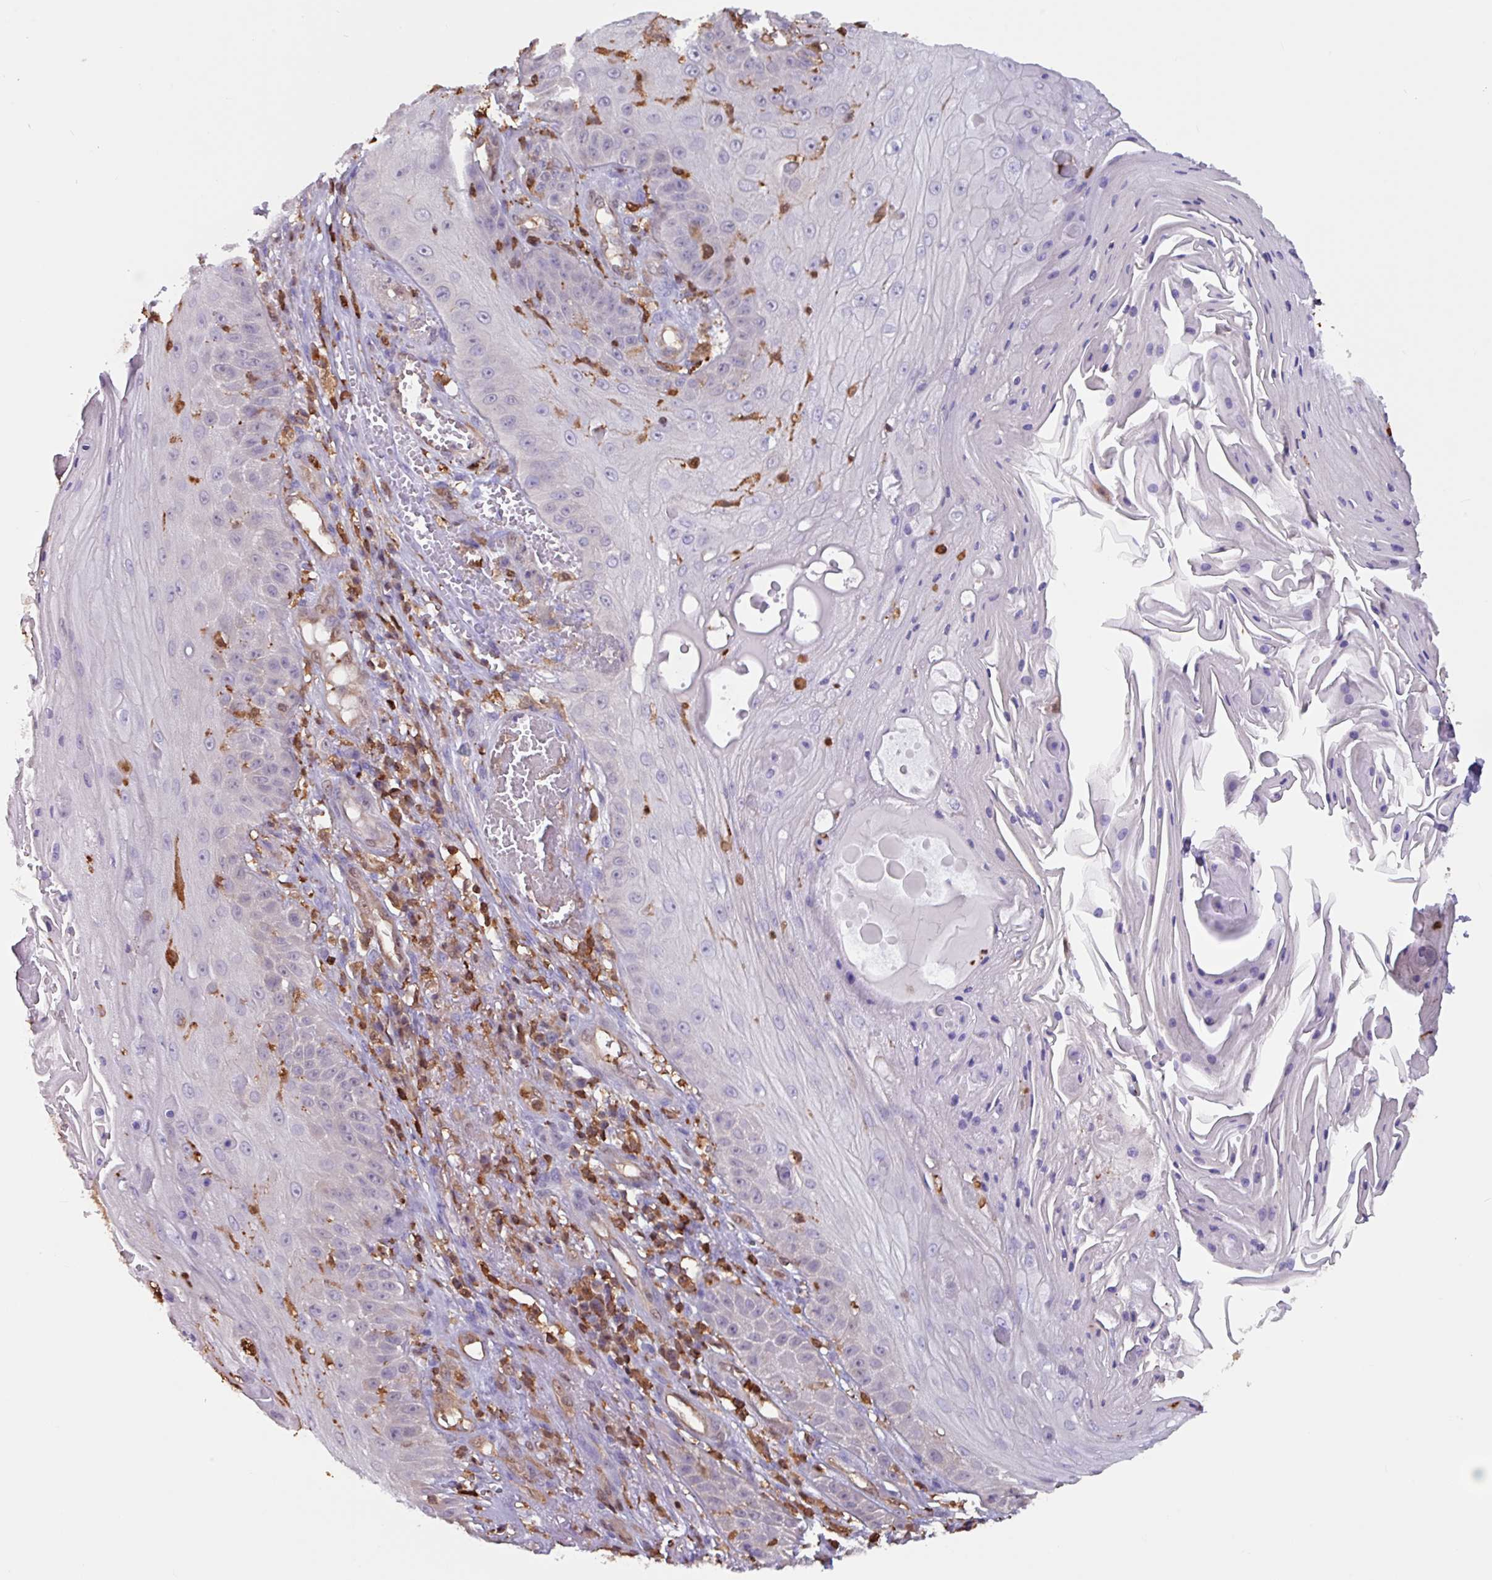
{"staining": {"intensity": "negative", "quantity": "none", "location": "none"}, "tissue": "skin cancer", "cell_type": "Tumor cells", "image_type": "cancer", "snomed": [{"axis": "morphology", "description": "Squamous cell carcinoma, NOS"}, {"axis": "topography", "description": "Skin"}], "caption": "Protein analysis of skin cancer exhibits no significant expression in tumor cells.", "gene": "ARHGDIB", "patient": {"sex": "male", "age": 70}}